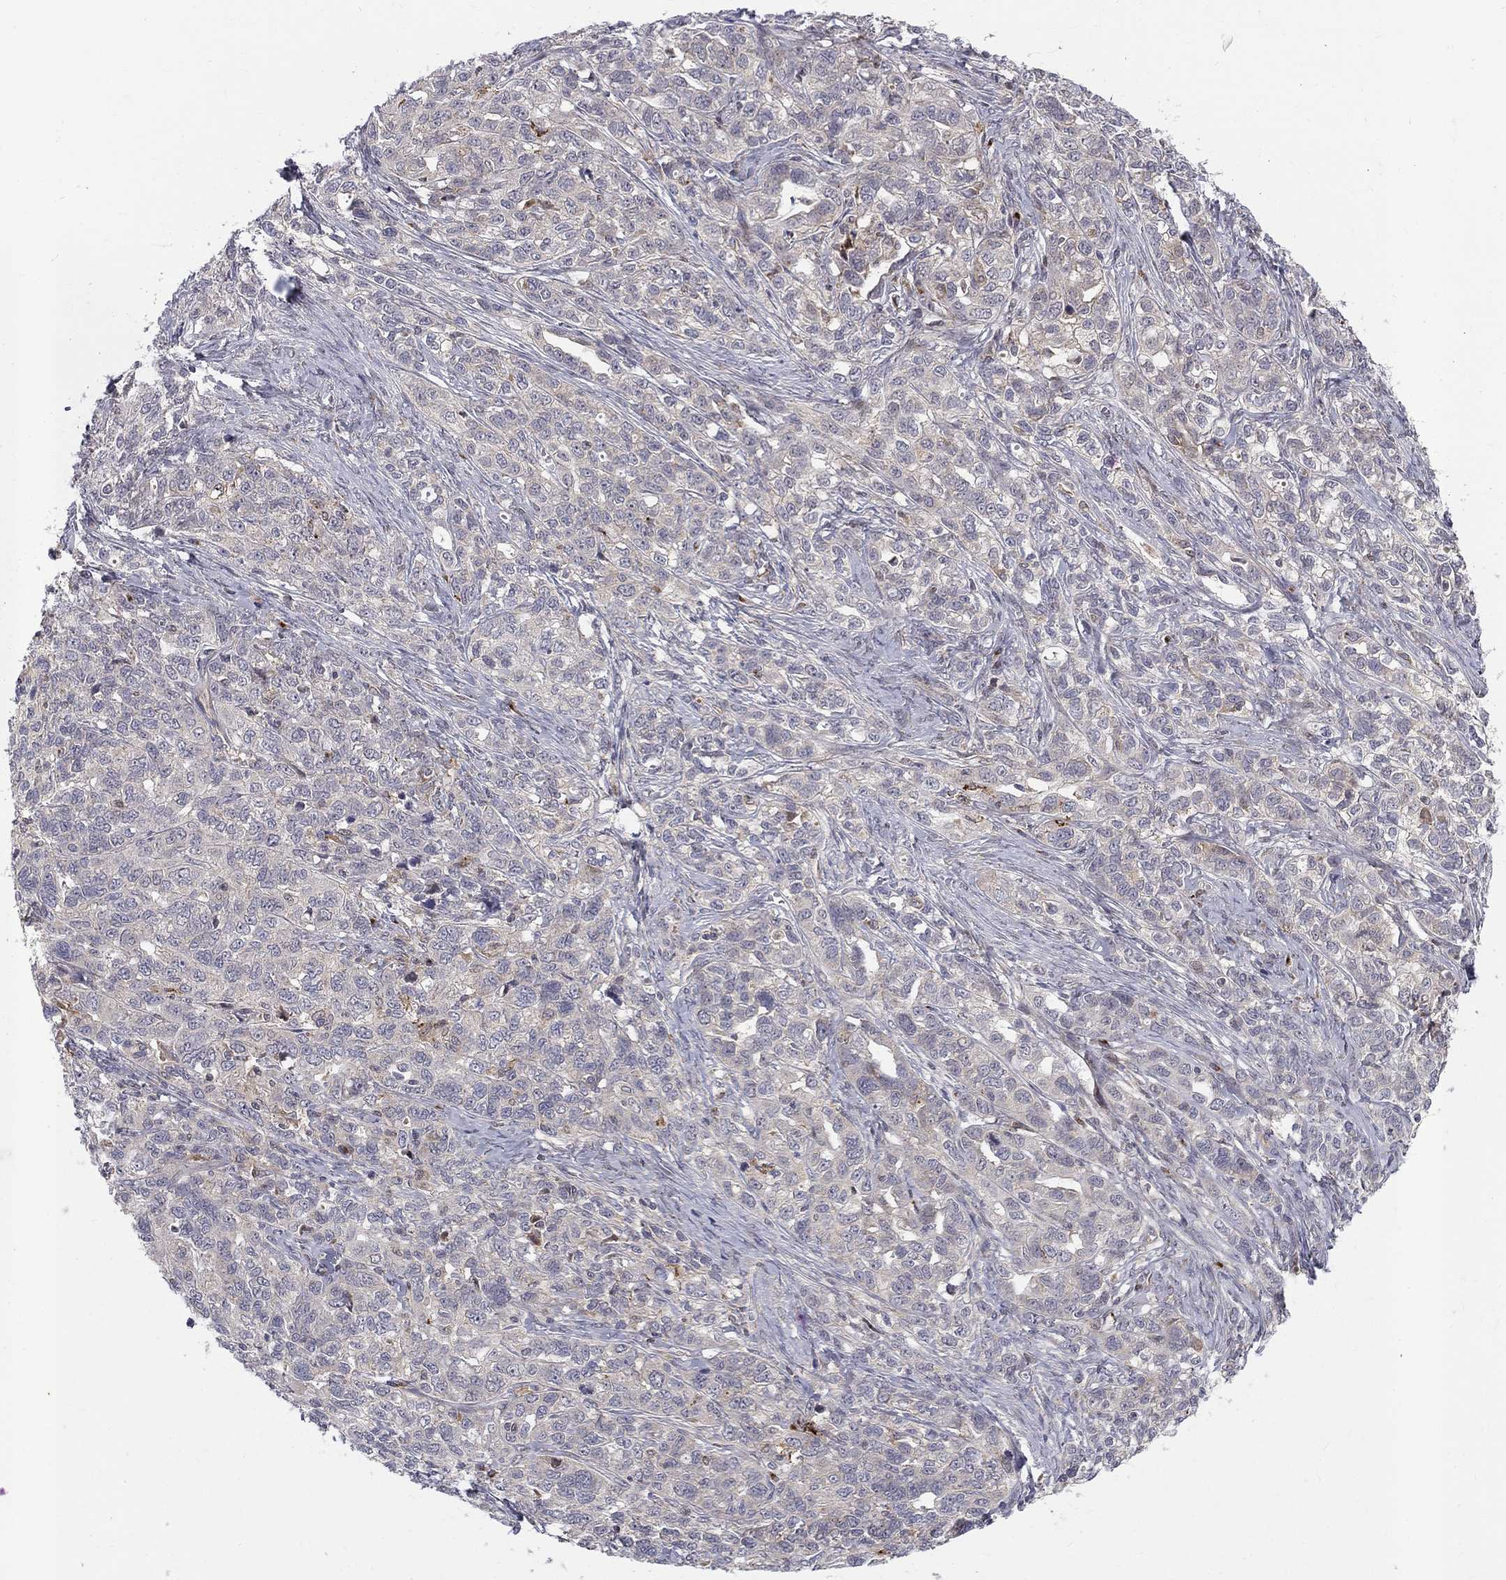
{"staining": {"intensity": "negative", "quantity": "none", "location": "none"}, "tissue": "ovarian cancer", "cell_type": "Tumor cells", "image_type": "cancer", "snomed": [{"axis": "morphology", "description": "Cystadenocarcinoma, serous, NOS"}, {"axis": "topography", "description": "Ovary"}], "caption": "Immunohistochemical staining of ovarian cancer shows no significant staining in tumor cells. Brightfield microscopy of immunohistochemistry stained with DAB (3,3'-diaminobenzidine) (brown) and hematoxylin (blue), captured at high magnification.", "gene": "WDR19", "patient": {"sex": "female", "age": 71}}